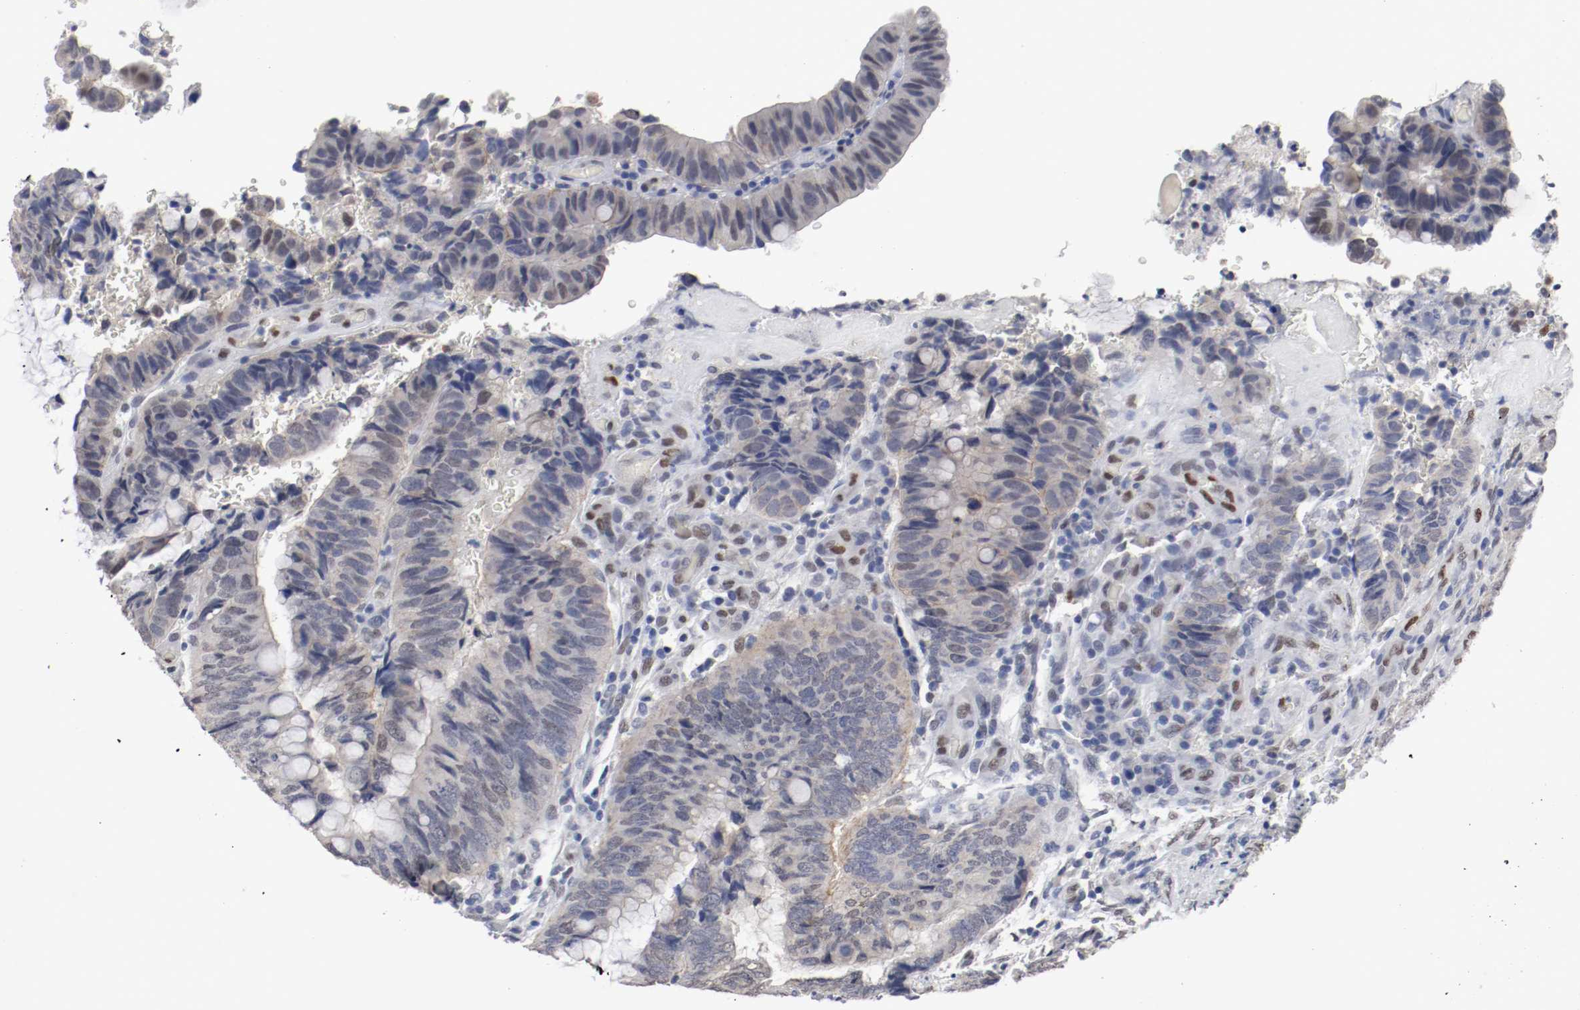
{"staining": {"intensity": "moderate", "quantity": ">75%", "location": "cytoplasmic/membranous,nuclear"}, "tissue": "colorectal cancer", "cell_type": "Tumor cells", "image_type": "cancer", "snomed": [{"axis": "morphology", "description": "Normal tissue, NOS"}, {"axis": "morphology", "description": "Adenocarcinoma, NOS"}, {"axis": "topography", "description": "Rectum"}, {"axis": "topography", "description": "Peripheral nerve tissue"}], "caption": "Colorectal cancer tissue demonstrates moderate cytoplasmic/membranous and nuclear positivity in approximately >75% of tumor cells Nuclei are stained in blue.", "gene": "FOSL2", "patient": {"sex": "male", "age": 92}}